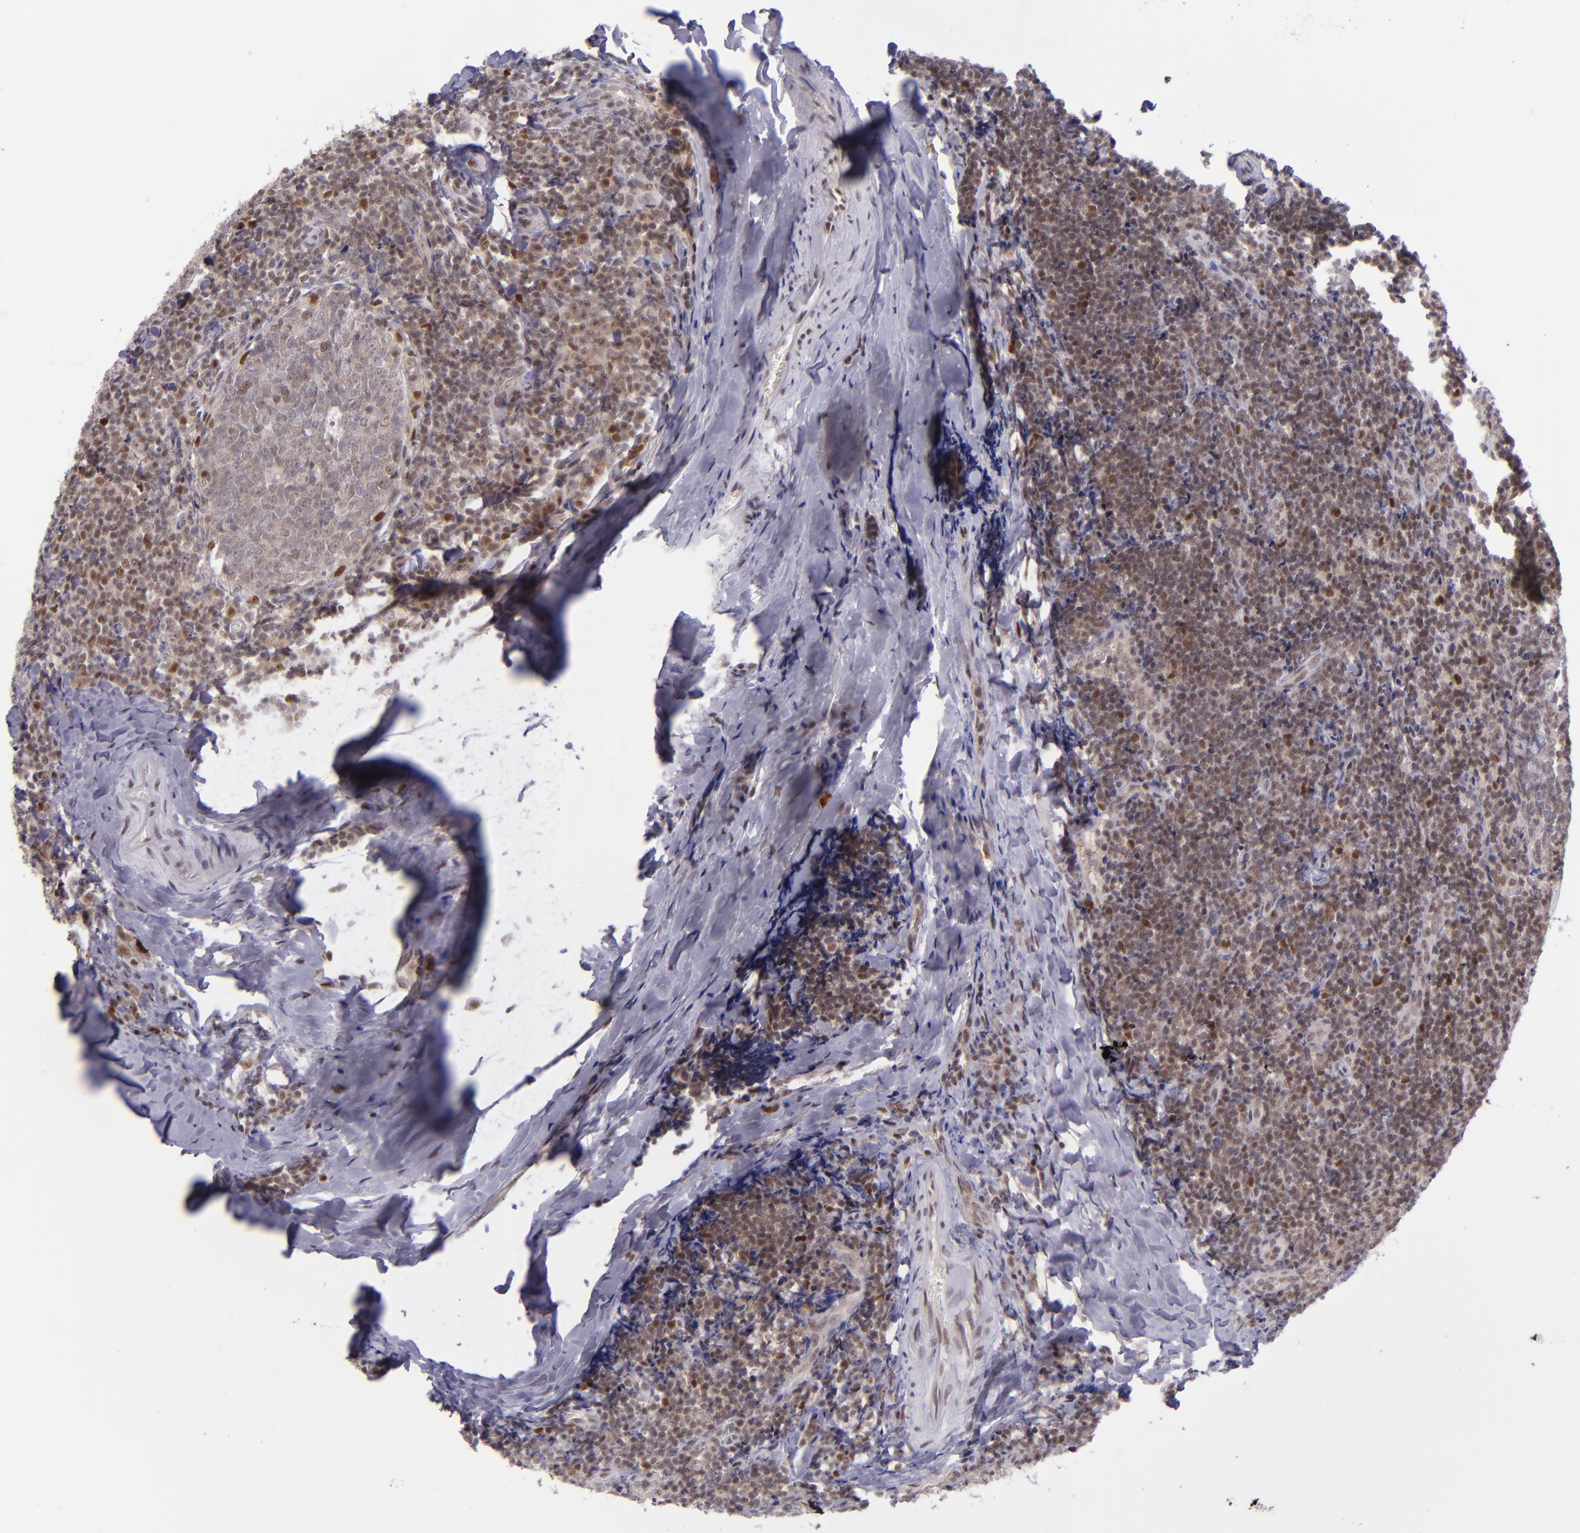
{"staining": {"intensity": "moderate", "quantity": "<25%", "location": "nuclear"}, "tissue": "tonsil", "cell_type": "Germinal center cells", "image_type": "normal", "snomed": [{"axis": "morphology", "description": "Normal tissue, NOS"}, {"axis": "topography", "description": "Tonsil"}], "caption": "IHC photomicrograph of normal human tonsil stained for a protein (brown), which demonstrates low levels of moderate nuclear expression in approximately <25% of germinal center cells.", "gene": "BAG1", "patient": {"sex": "male", "age": 31}}